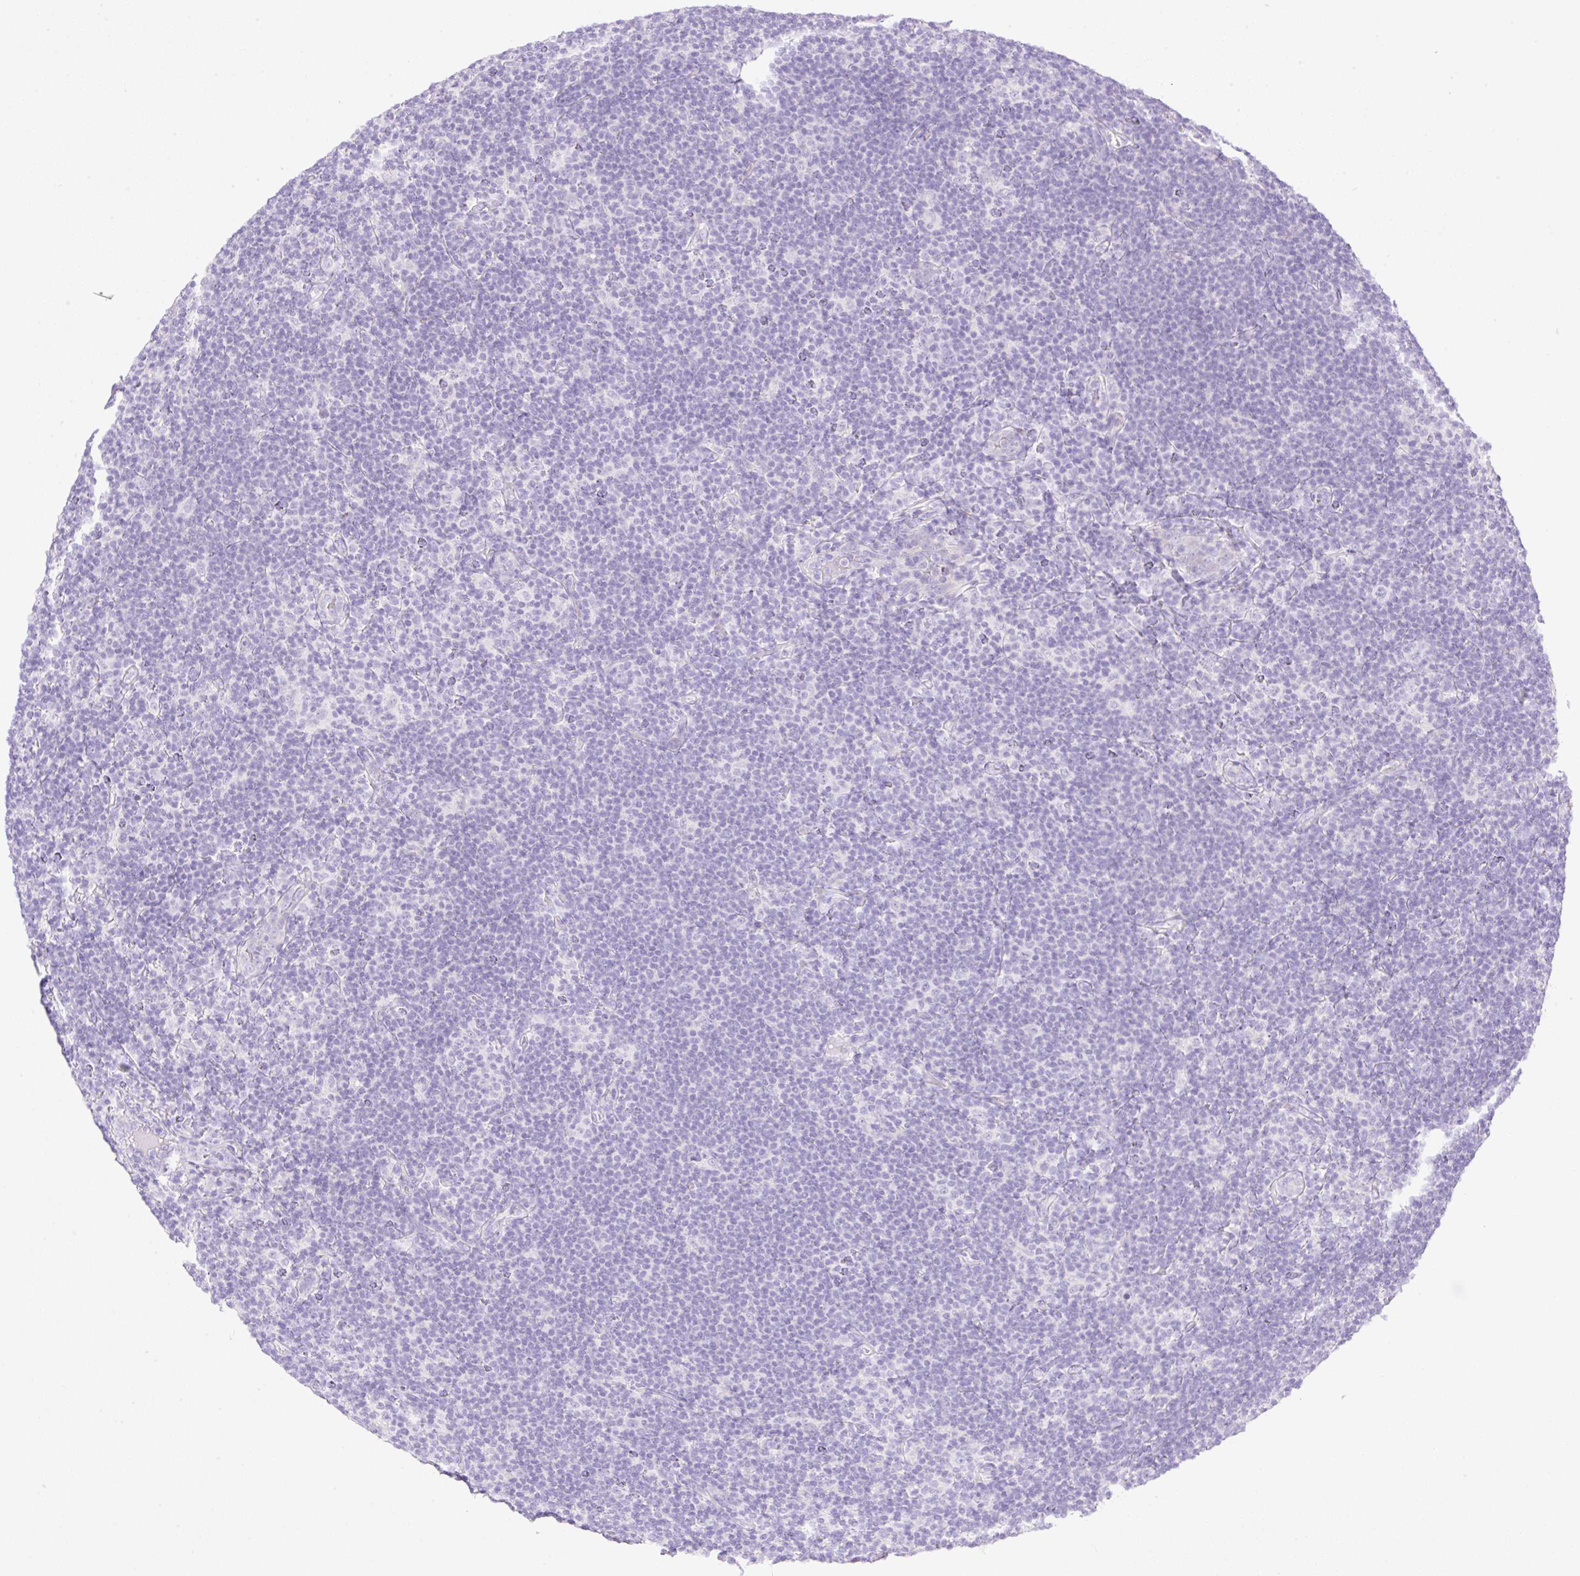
{"staining": {"intensity": "negative", "quantity": "none", "location": "none"}, "tissue": "lymphoma", "cell_type": "Tumor cells", "image_type": "cancer", "snomed": [{"axis": "morphology", "description": "Hodgkin's disease, NOS"}, {"axis": "topography", "description": "Lymph node"}], "caption": "Immunohistochemistry histopathology image of lymphoma stained for a protein (brown), which displays no expression in tumor cells.", "gene": "CDX1", "patient": {"sex": "female", "age": 57}}